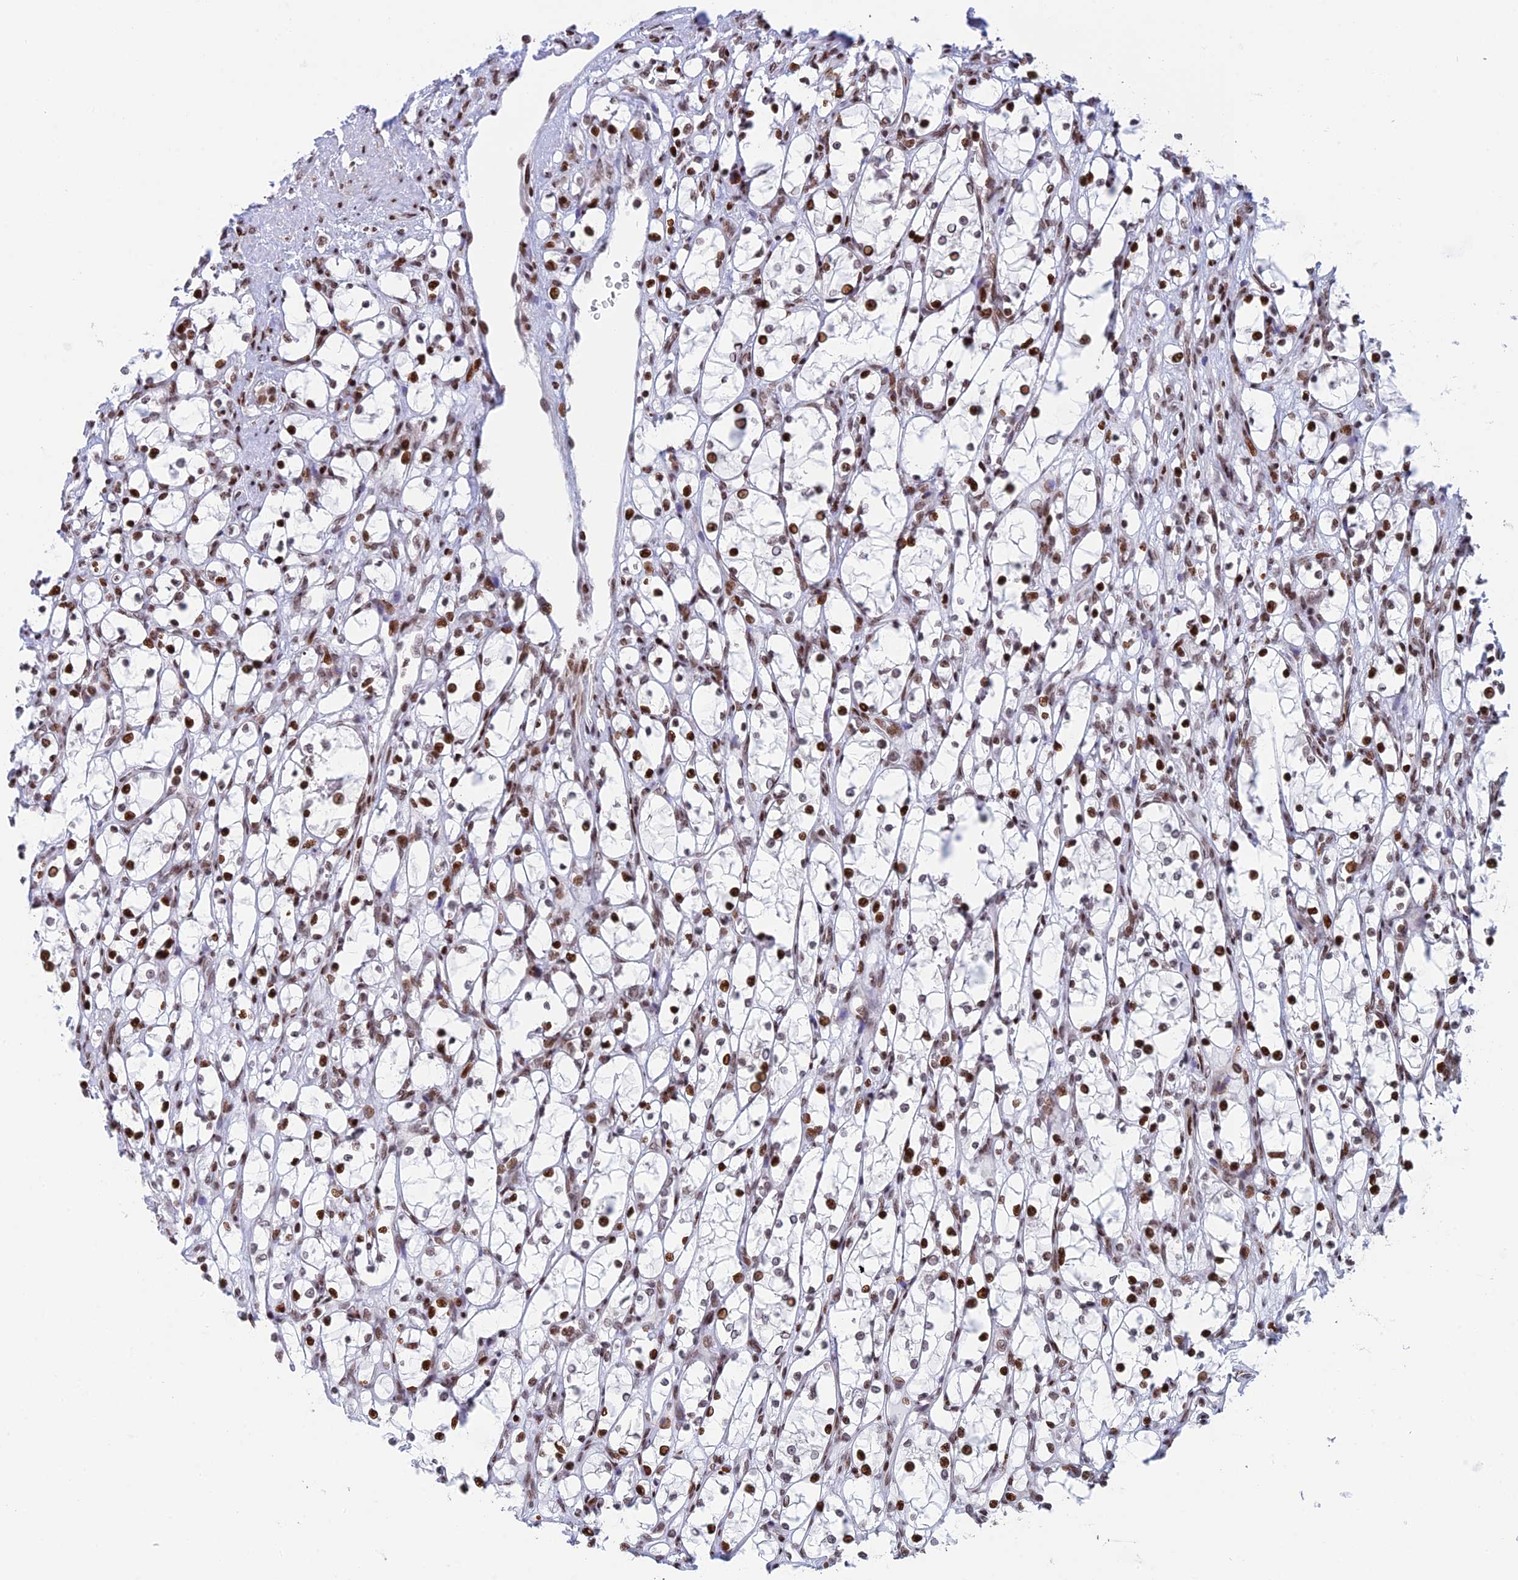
{"staining": {"intensity": "moderate", "quantity": ">75%", "location": "nuclear"}, "tissue": "renal cancer", "cell_type": "Tumor cells", "image_type": "cancer", "snomed": [{"axis": "morphology", "description": "Adenocarcinoma, NOS"}, {"axis": "topography", "description": "Kidney"}], "caption": "Renal adenocarcinoma stained with a brown dye demonstrates moderate nuclear positive staining in about >75% of tumor cells.", "gene": "RPAP1", "patient": {"sex": "female", "age": 69}}